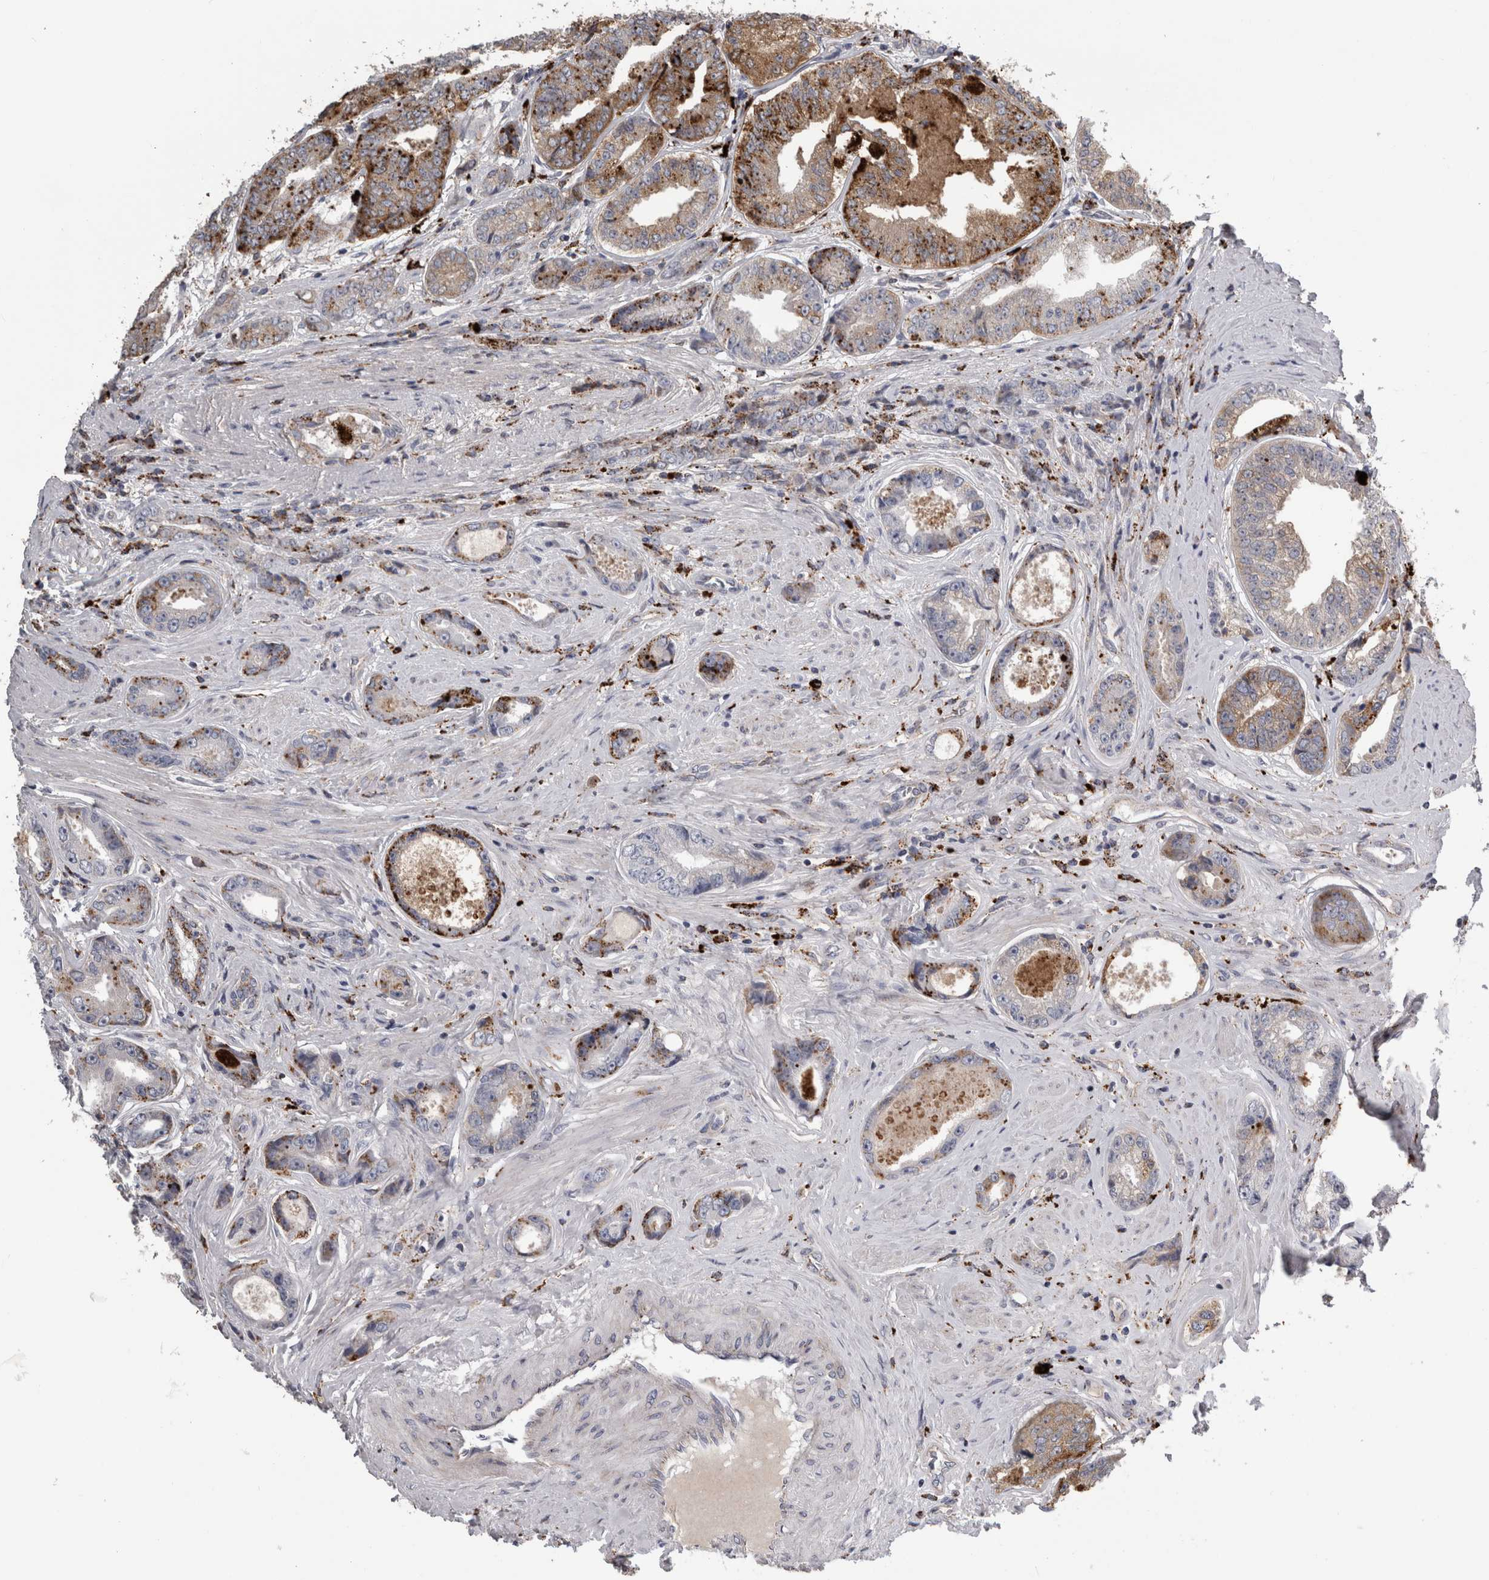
{"staining": {"intensity": "moderate", "quantity": "25%-75%", "location": "cytoplasmic/membranous"}, "tissue": "prostate cancer", "cell_type": "Tumor cells", "image_type": "cancer", "snomed": [{"axis": "morphology", "description": "Adenocarcinoma, High grade"}, {"axis": "topography", "description": "Prostate"}], "caption": "This histopathology image exhibits prostate cancer stained with immunohistochemistry (IHC) to label a protein in brown. The cytoplasmic/membranous of tumor cells show moderate positivity for the protein. Nuclei are counter-stained blue.", "gene": "DPP7", "patient": {"sex": "male", "age": 61}}